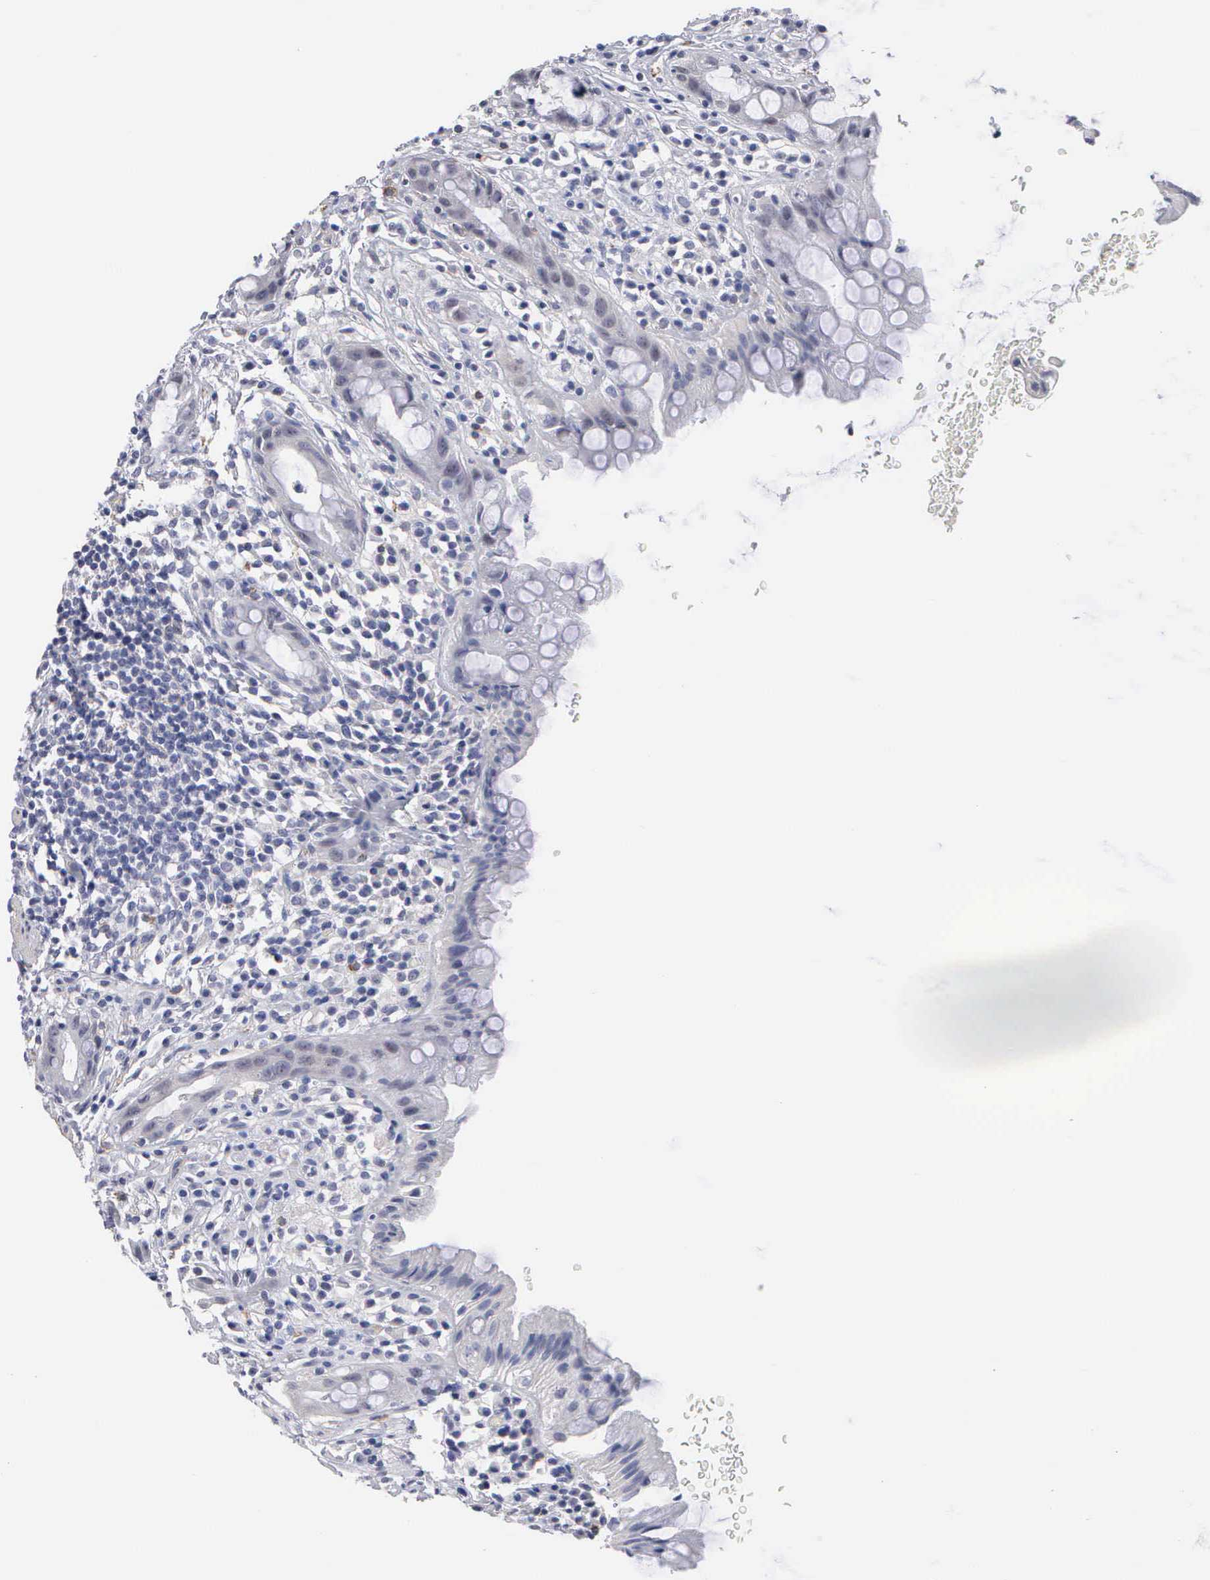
{"staining": {"intensity": "negative", "quantity": "none", "location": "none"}, "tissue": "rectum", "cell_type": "Glandular cells", "image_type": "normal", "snomed": [{"axis": "morphology", "description": "Normal tissue, NOS"}, {"axis": "topography", "description": "Rectum"}], "caption": "IHC photomicrograph of benign rectum: human rectum stained with DAB reveals no significant protein expression in glandular cells. Brightfield microscopy of immunohistochemistry stained with DAB (3,3'-diaminobenzidine) (brown) and hematoxylin (blue), captured at high magnification.", "gene": "ELFN2", "patient": {"sex": "male", "age": 65}}